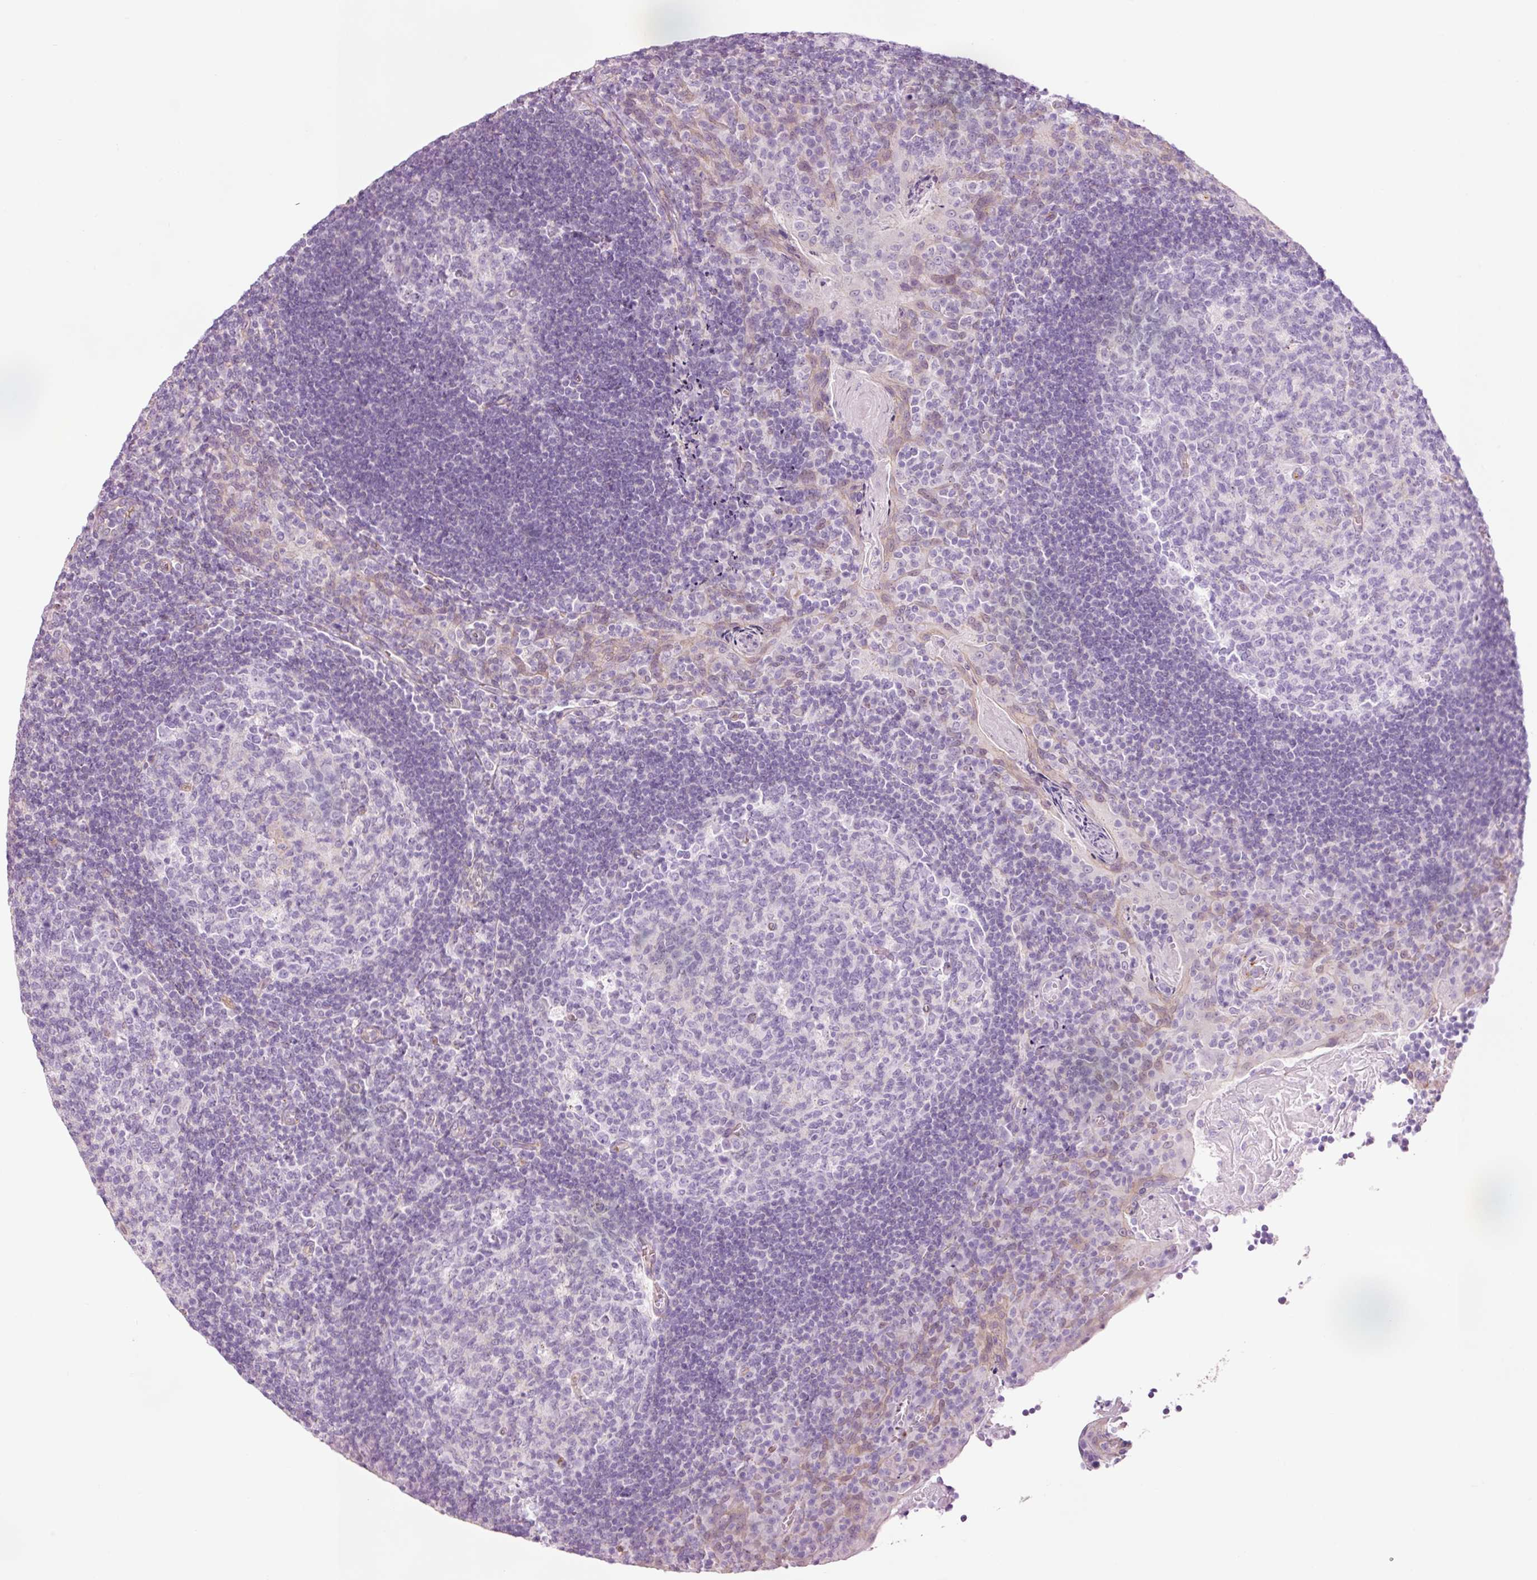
{"staining": {"intensity": "negative", "quantity": "none", "location": "none"}, "tissue": "tonsil", "cell_type": "Germinal center cells", "image_type": "normal", "snomed": [{"axis": "morphology", "description": "Normal tissue, NOS"}, {"axis": "topography", "description": "Tonsil"}], "caption": "DAB immunohistochemical staining of benign human tonsil reveals no significant staining in germinal center cells. (Brightfield microscopy of DAB IHC at high magnification).", "gene": "HSPA4L", "patient": {"sex": "male", "age": 17}}